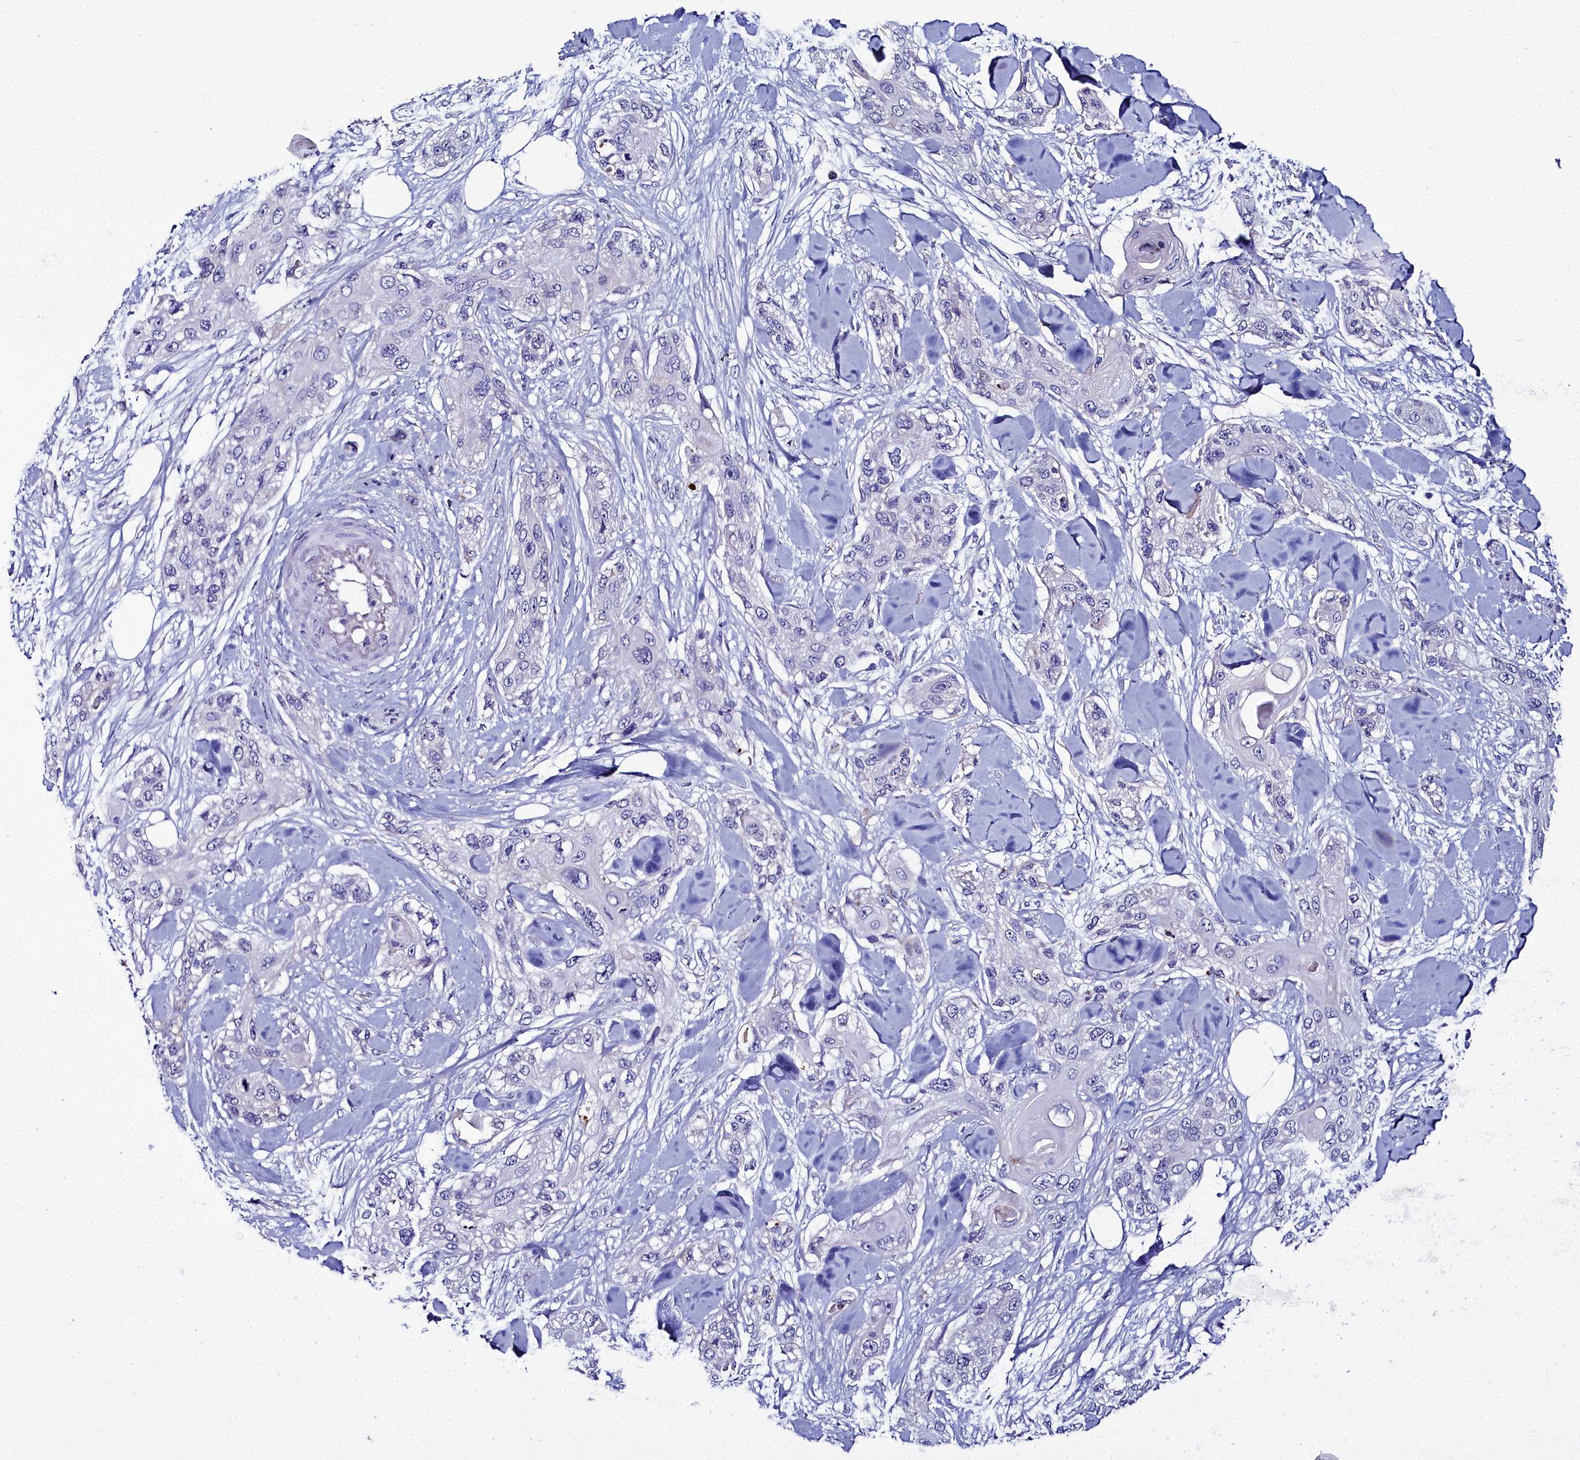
{"staining": {"intensity": "negative", "quantity": "none", "location": "none"}, "tissue": "skin cancer", "cell_type": "Tumor cells", "image_type": "cancer", "snomed": [{"axis": "morphology", "description": "Normal tissue, NOS"}, {"axis": "morphology", "description": "Squamous cell carcinoma, NOS"}, {"axis": "topography", "description": "Skin"}], "caption": "Skin cancer was stained to show a protein in brown. There is no significant expression in tumor cells.", "gene": "ELAPOR2", "patient": {"sex": "male", "age": 72}}